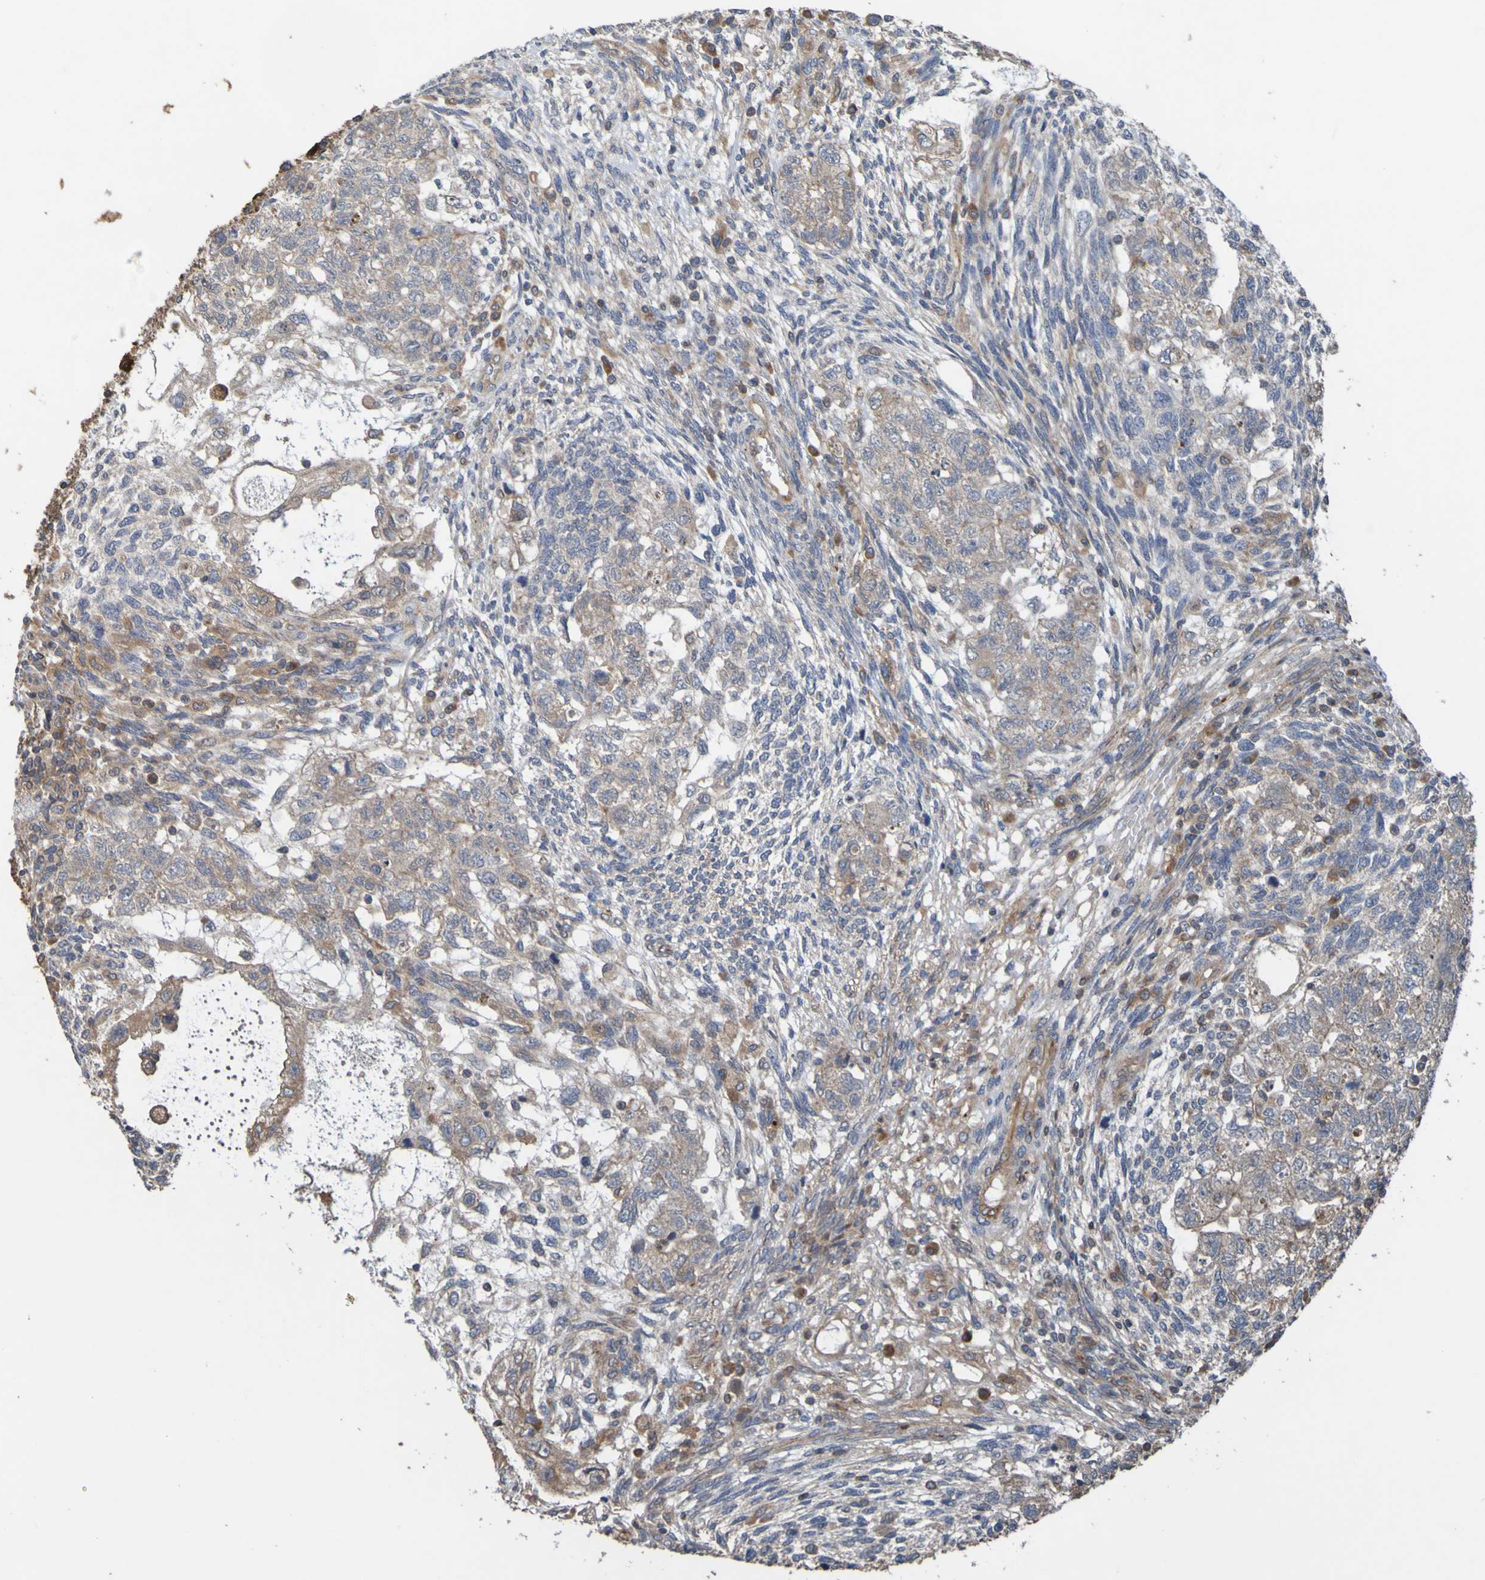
{"staining": {"intensity": "weak", "quantity": ">75%", "location": "cytoplasmic/membranous"}, "tissue": "testis cancer", "cell_type": "Tumor cells", "image_type": "cancer", "snomed": [{"axis": "morphology", "description": "Normal tissue, NOS"}, {"axis": "morphology", "description": "Carcinoma, Embryonal, NOS"}, {"axis": "topography", "description": "Testis"}], "caption": "A brown stain highlights weak cytoplasmic/membranous positivity of a protein in human testis cancer (embryonal carcinoma) tumor cells. (DAB (3,3'-diaminobenzidine) = brown stain, brightfield microscopy at high magnification).", "gene": "UCN", "patient": {"sex": "male", "age": 36}}